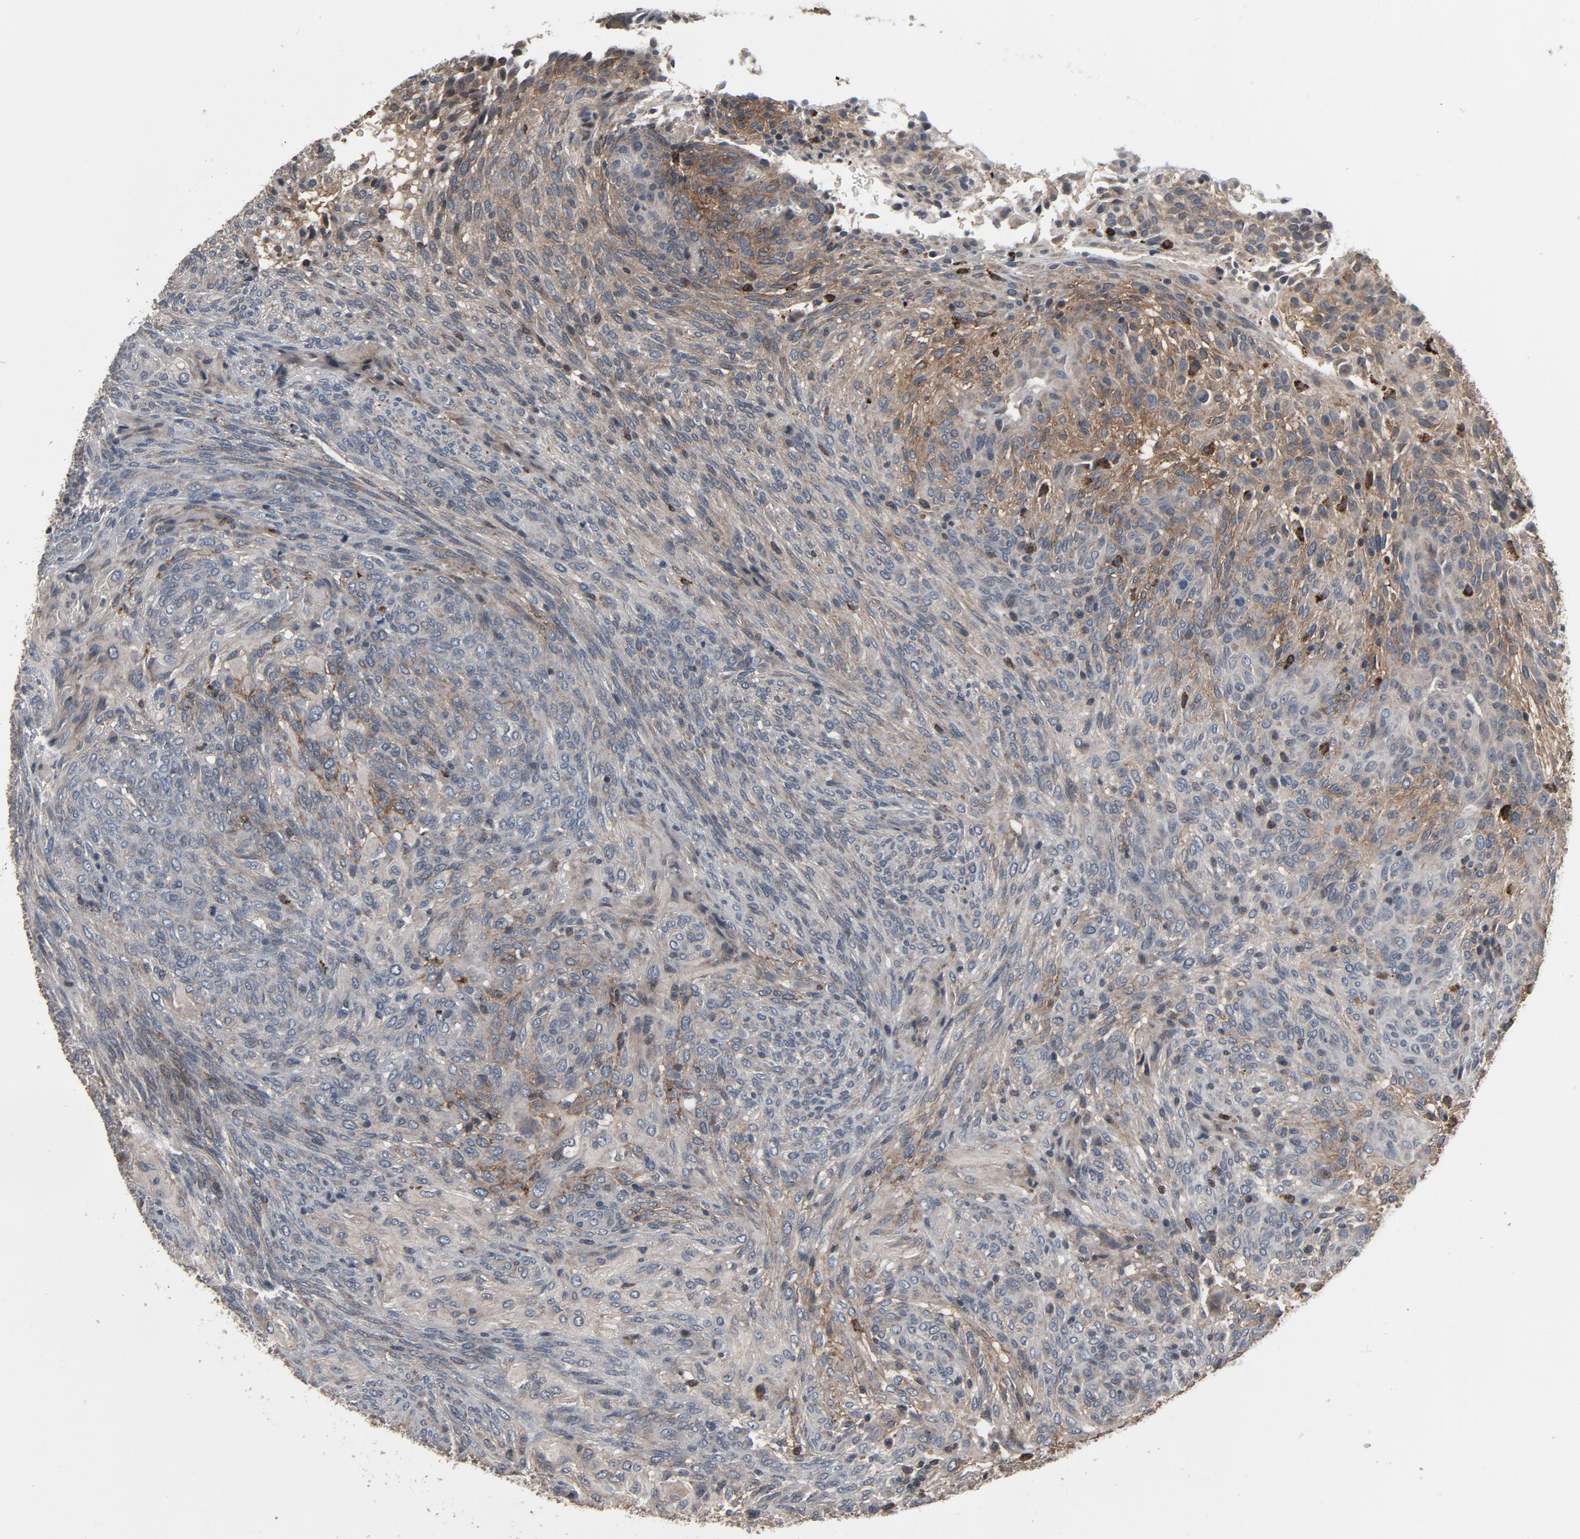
{"staining": {"intensity": "negative", "quantity": "none", "location": "none"}, "tissue": "glioma", "cell_type": "Tumor cells", "image_type": "cancer", "snomed": [{"axis": "morphology", "description": "Glioma, malignant, High grade"}, {"axis": "topography", "description": "Cerebral cortex"}], "caption": "IHC of human malignant glioma (high-grade) shows no expression in tumor cells.", "gene": "PDZD4", "patient": {"sex": "female", "age": 55}}